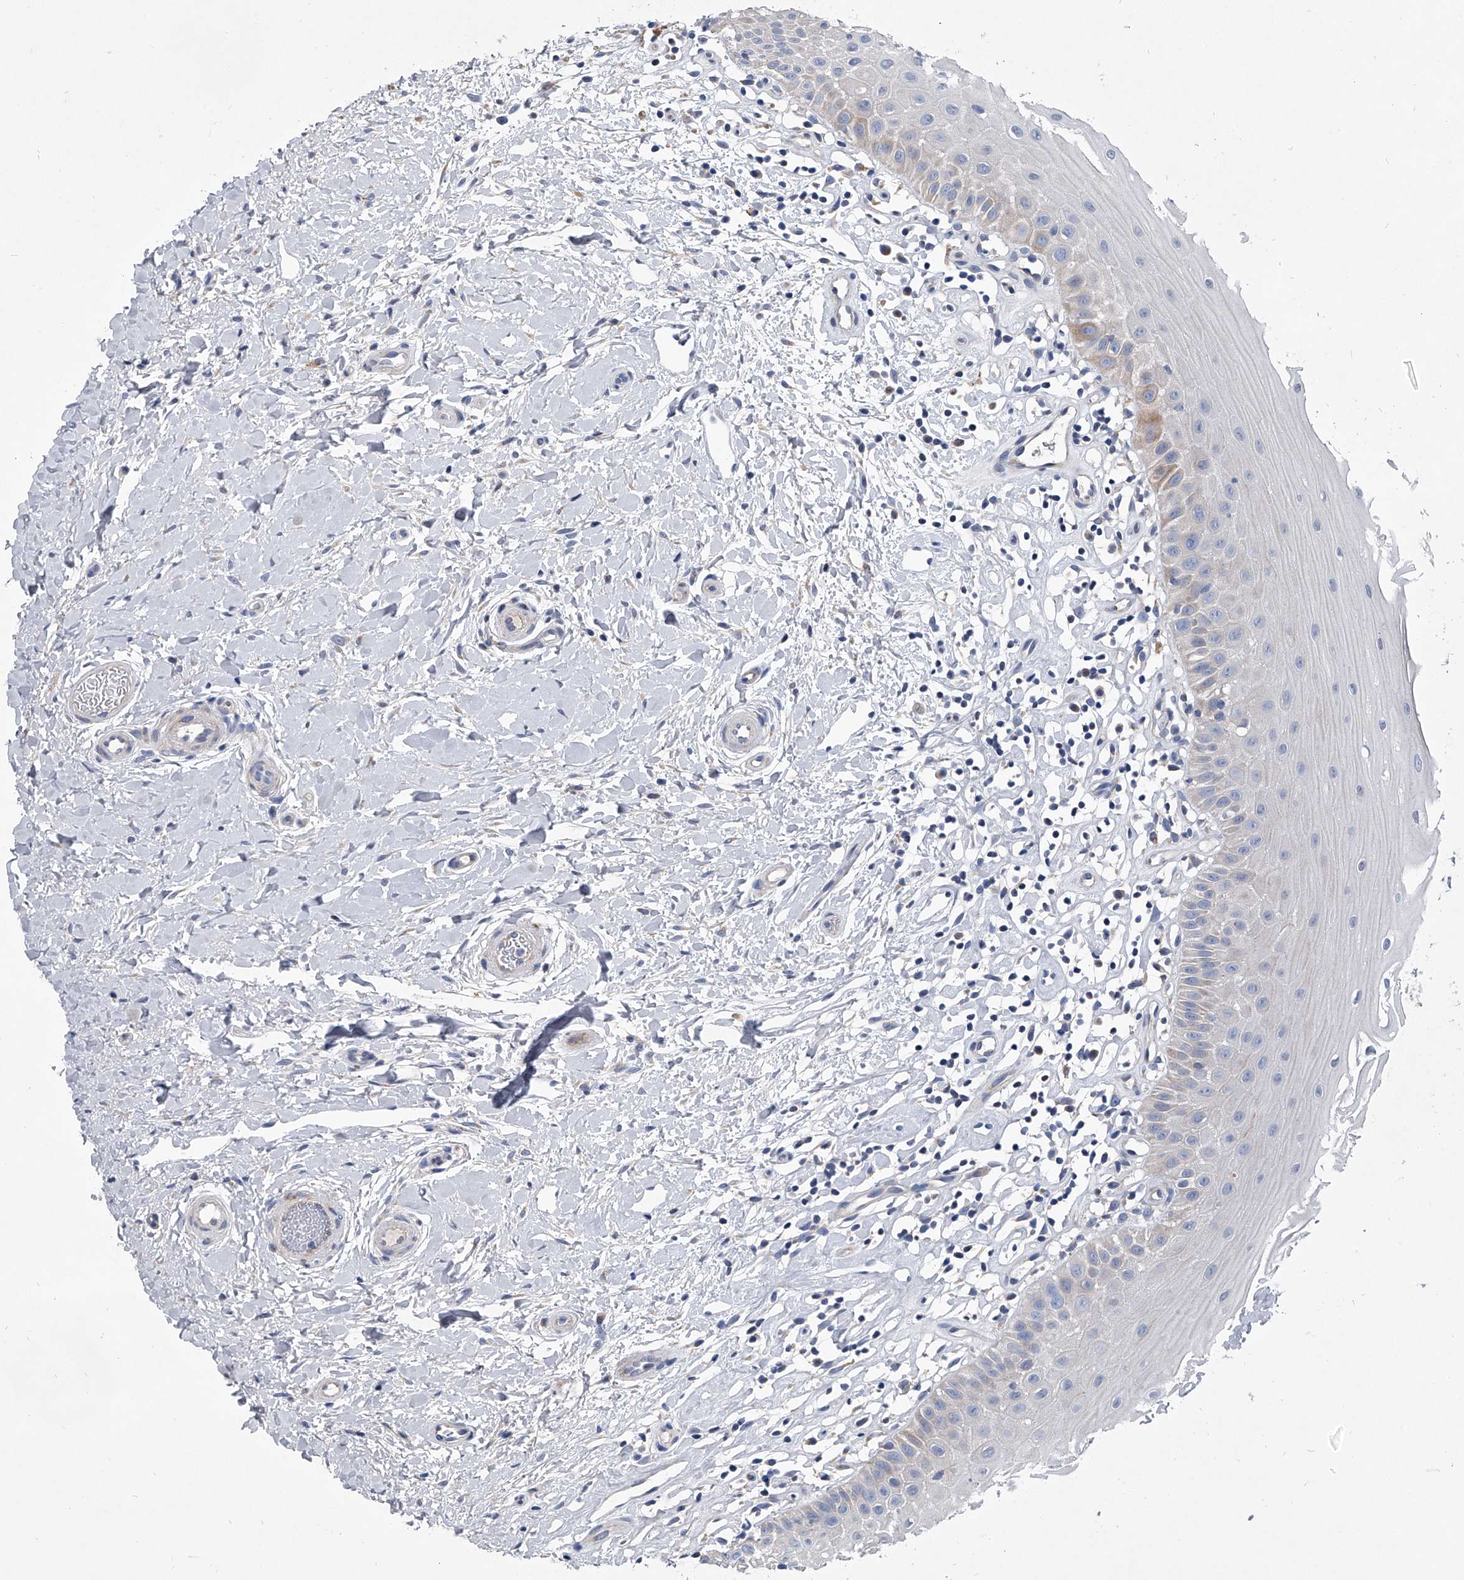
{"staining": {"intensity": "weak", "quantity": "<25%", "location": "cytoplasmic/membranous"}, "tissue": "oral mucosa", "cell_type": "Squamous epithelial cells", "image_type": "normal", "snomed": [{"axis": "morphology", "description": "Normal tissue, NOS"}, {"axis": "topography", "description": "Oral tissue"}], "caption": "Squamous epithelial cells show no significant staining in unremarkable oral mucosa. Nuclei are stained in blue.", "gene": "SPP1", "patient": {"sex": "female", "age": 56}}